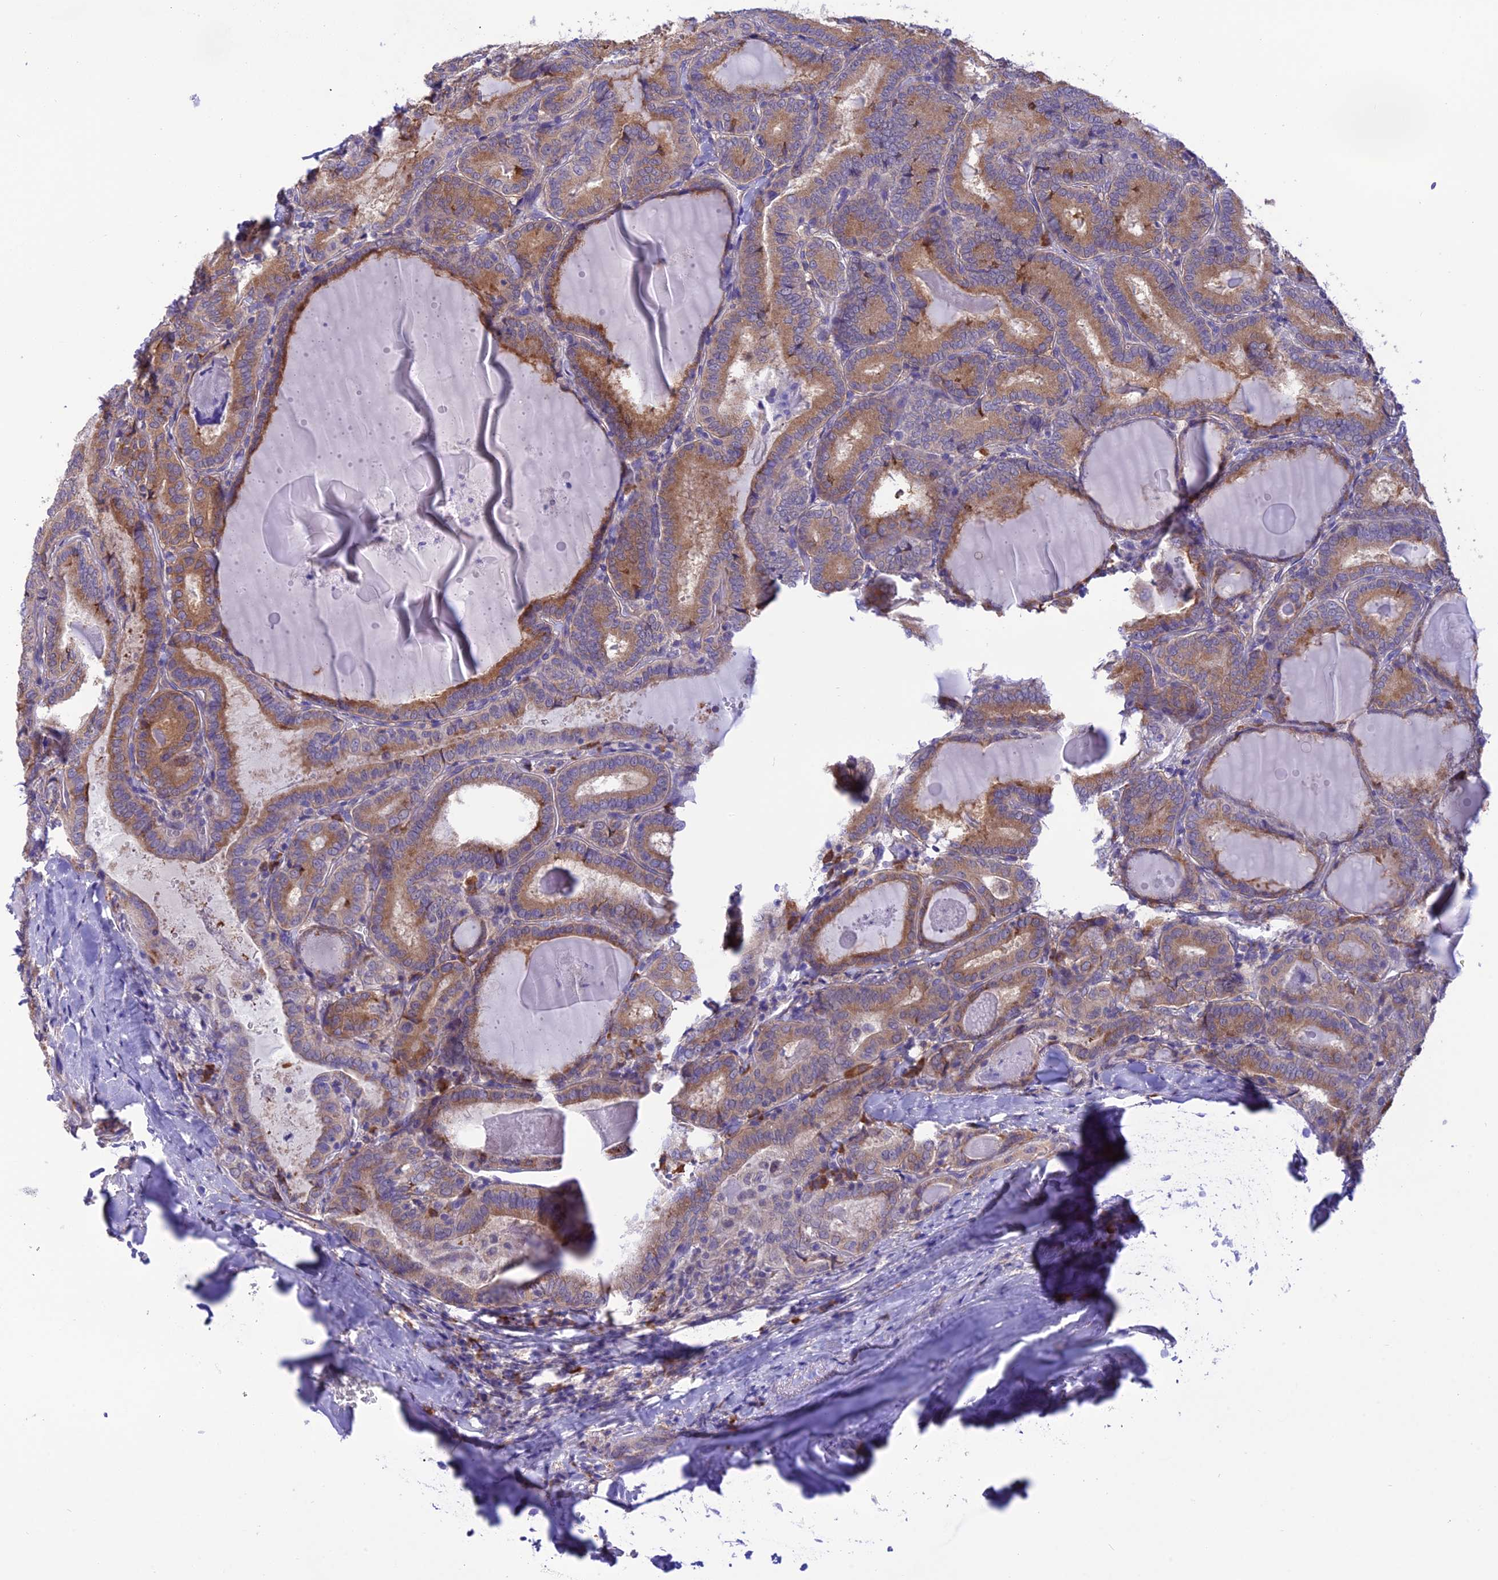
{"staining": {"intensity": "moderate", "quantity": "25%-75%", "location": "cytoplasmic/membranous"}, "tissue": "thyroid cancer", "cell_type": "Tumor cells", "image_type": "cancer", "snomed": [{"axis": "morphology", "description": "Papillary adenocarcinoma, NOS"}, {"axis": "topography", "description": "Thyroid gland"}], "caption": "Moderate cytoplasmic/membranous protein expression is appreciated in about 25%-75% of tumor cells in thyroid papillary adenocarcinoma.", "gene": "RNF126", "patient": {"sex": "female", "age": 72}}